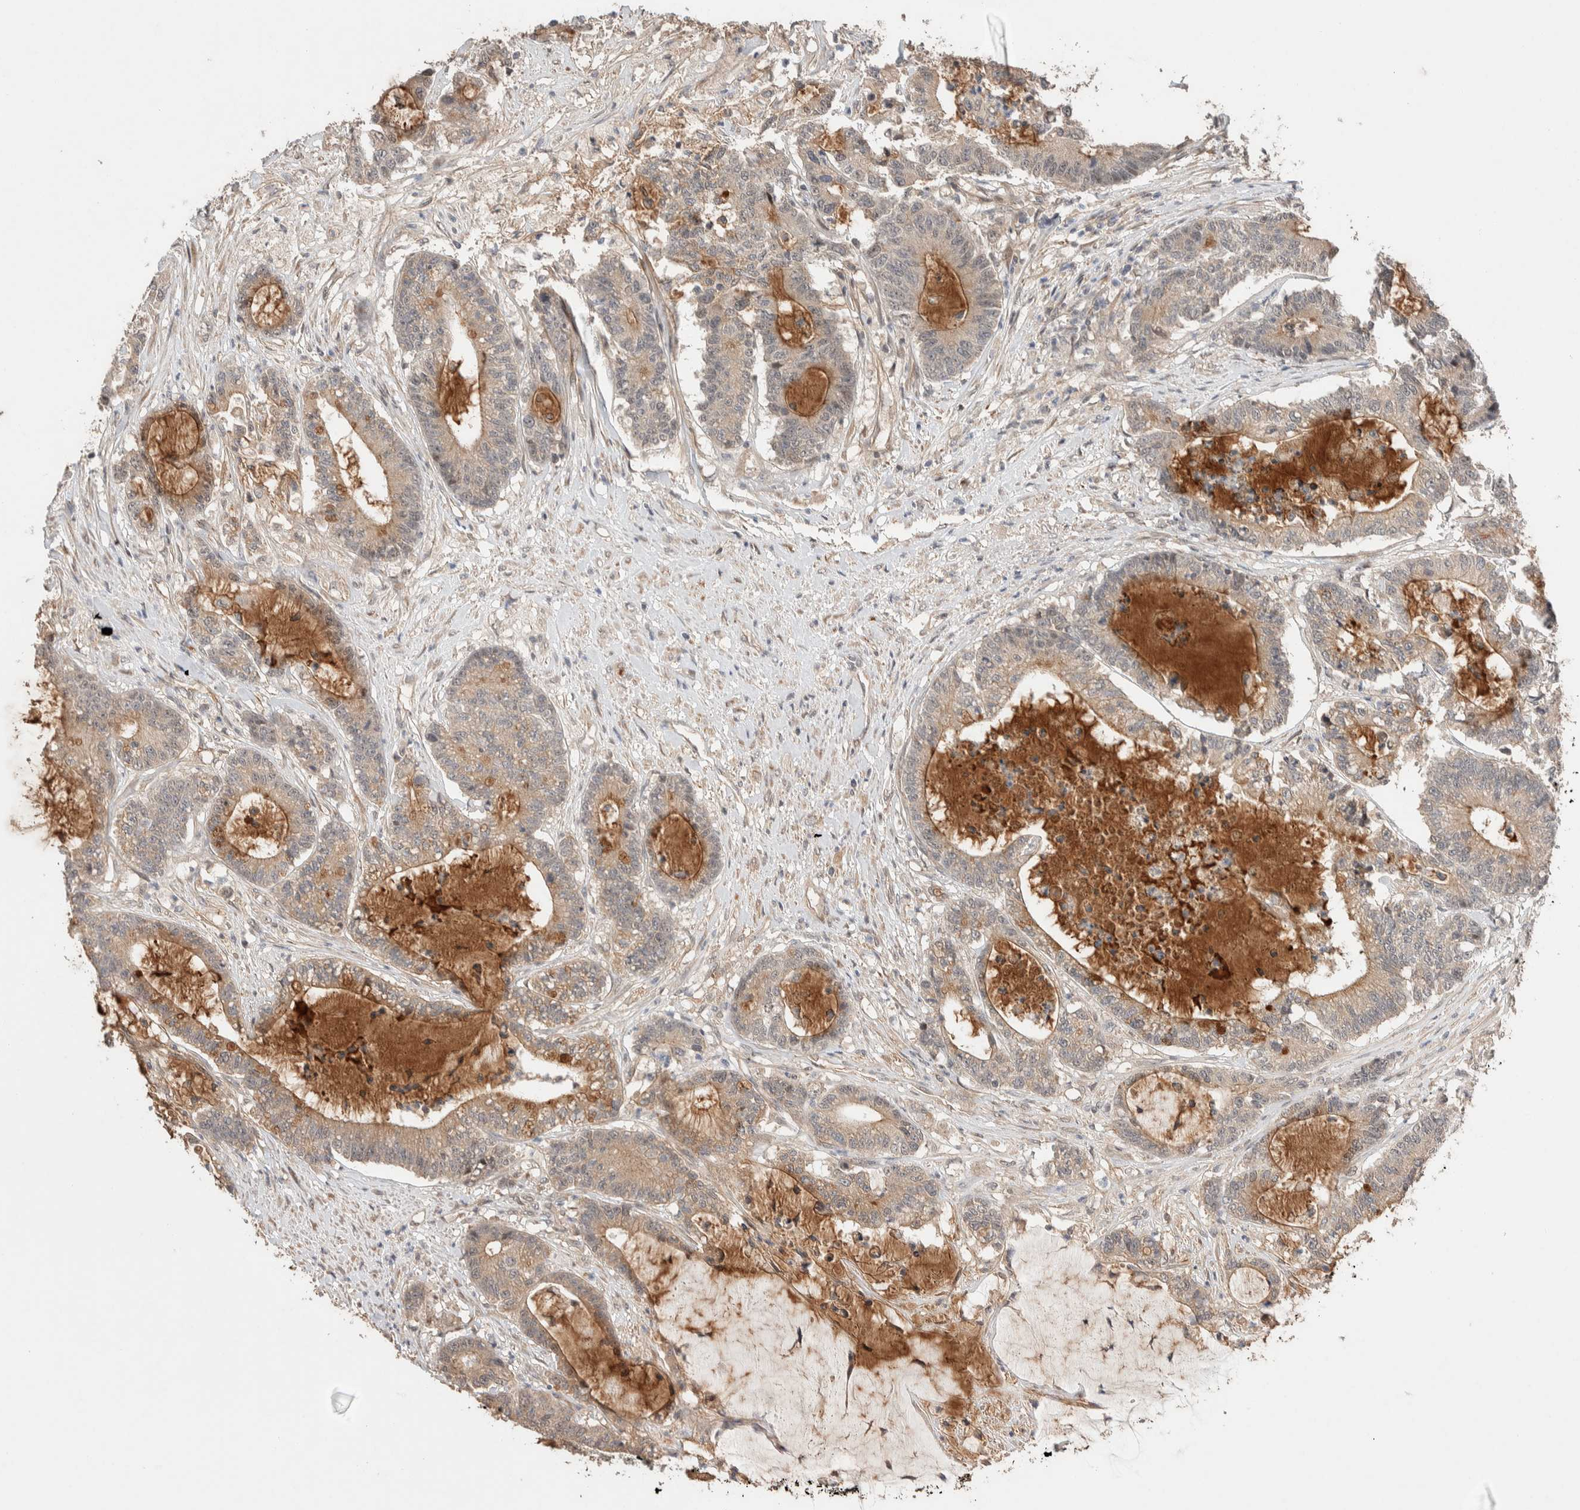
{"staining": {"intensity": "weak", "quantity": "25%-75%", "location": "cytoplasmic/membranous"}, "tissue": "colorectal cancer", "cell_type": "Tumor cells", "image_type": "cancer", "snomed": [{"axis": "morphology", "description": "Adenocarcinoma, NOS"}, {"axis": "topography", "description": "Colon"}], "caption": "A low amount of weak cytoplasmic/membranous positivity is present in approximately 25%-75% of tumor cells in colorectal cancer tissue.", "gene": "PRDM15", "patient": {"sex": "female", "age": 84}}